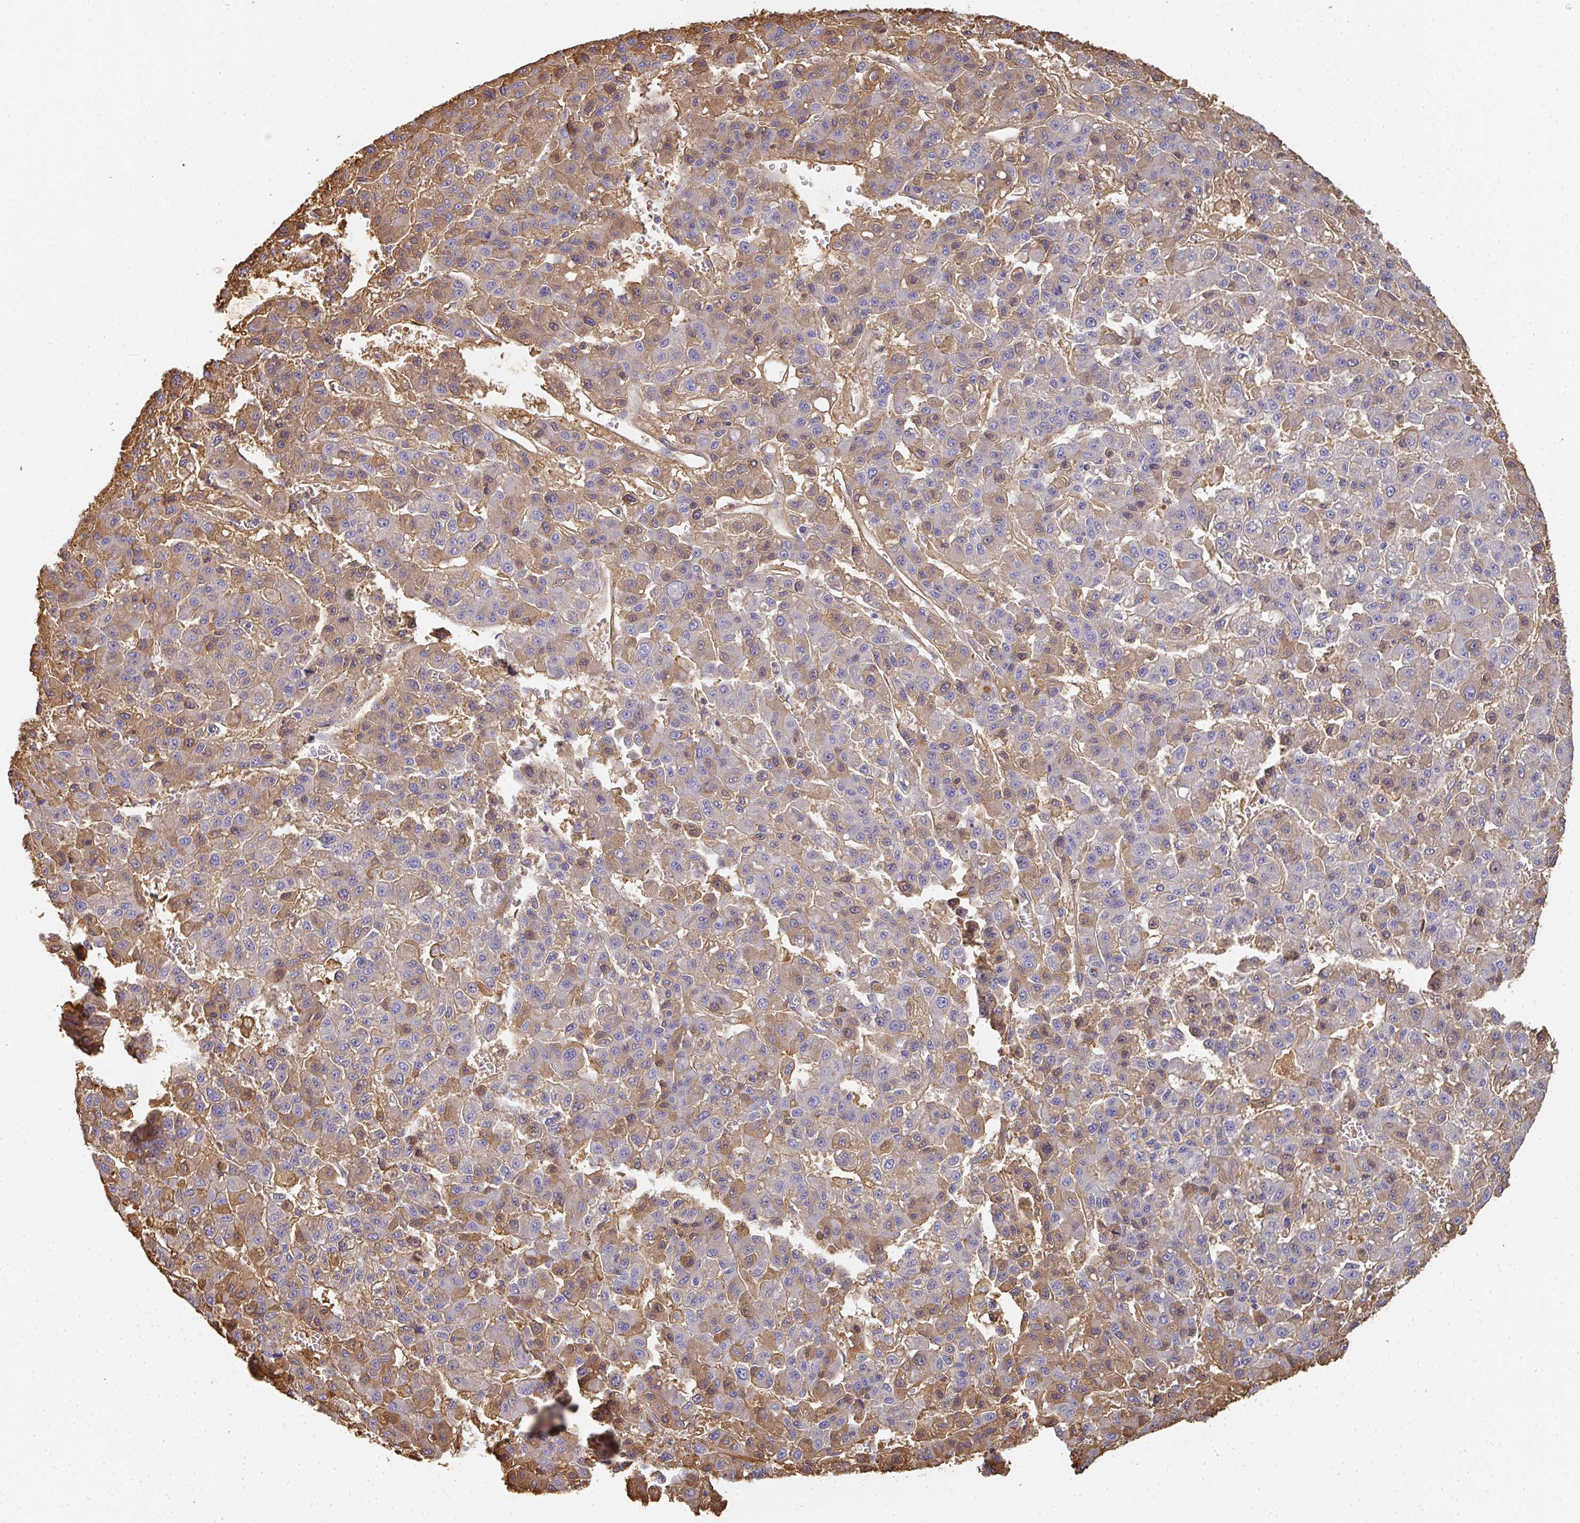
{"staining": {"intensity": "moderate", "quantity": "25%-75%", "location": "cytoplasmic/membranous"}, "tissue": "liver cancer", "cell_type": "Tumor cells", "image_type": "cancer", "snomed": [{"axis": "morphology", "description": "Carcinoma, Hepatocellular, NOS"}, {"axis": "topography", "description": "Liver"}], "caption": "Liver cancer (hepatocellular carcinoma) was stained to show a protein in brown. There is medium levels of moderate cytoplasmic/membranous staining in approximately 25%-75% of tumor cells. The staining was performed using DAB, with brown indicating positive protein expression. Nuclei are stained blue with hematoxylin.", "gene": "ALB", "patient": {"sex": "male", "age": 70}}